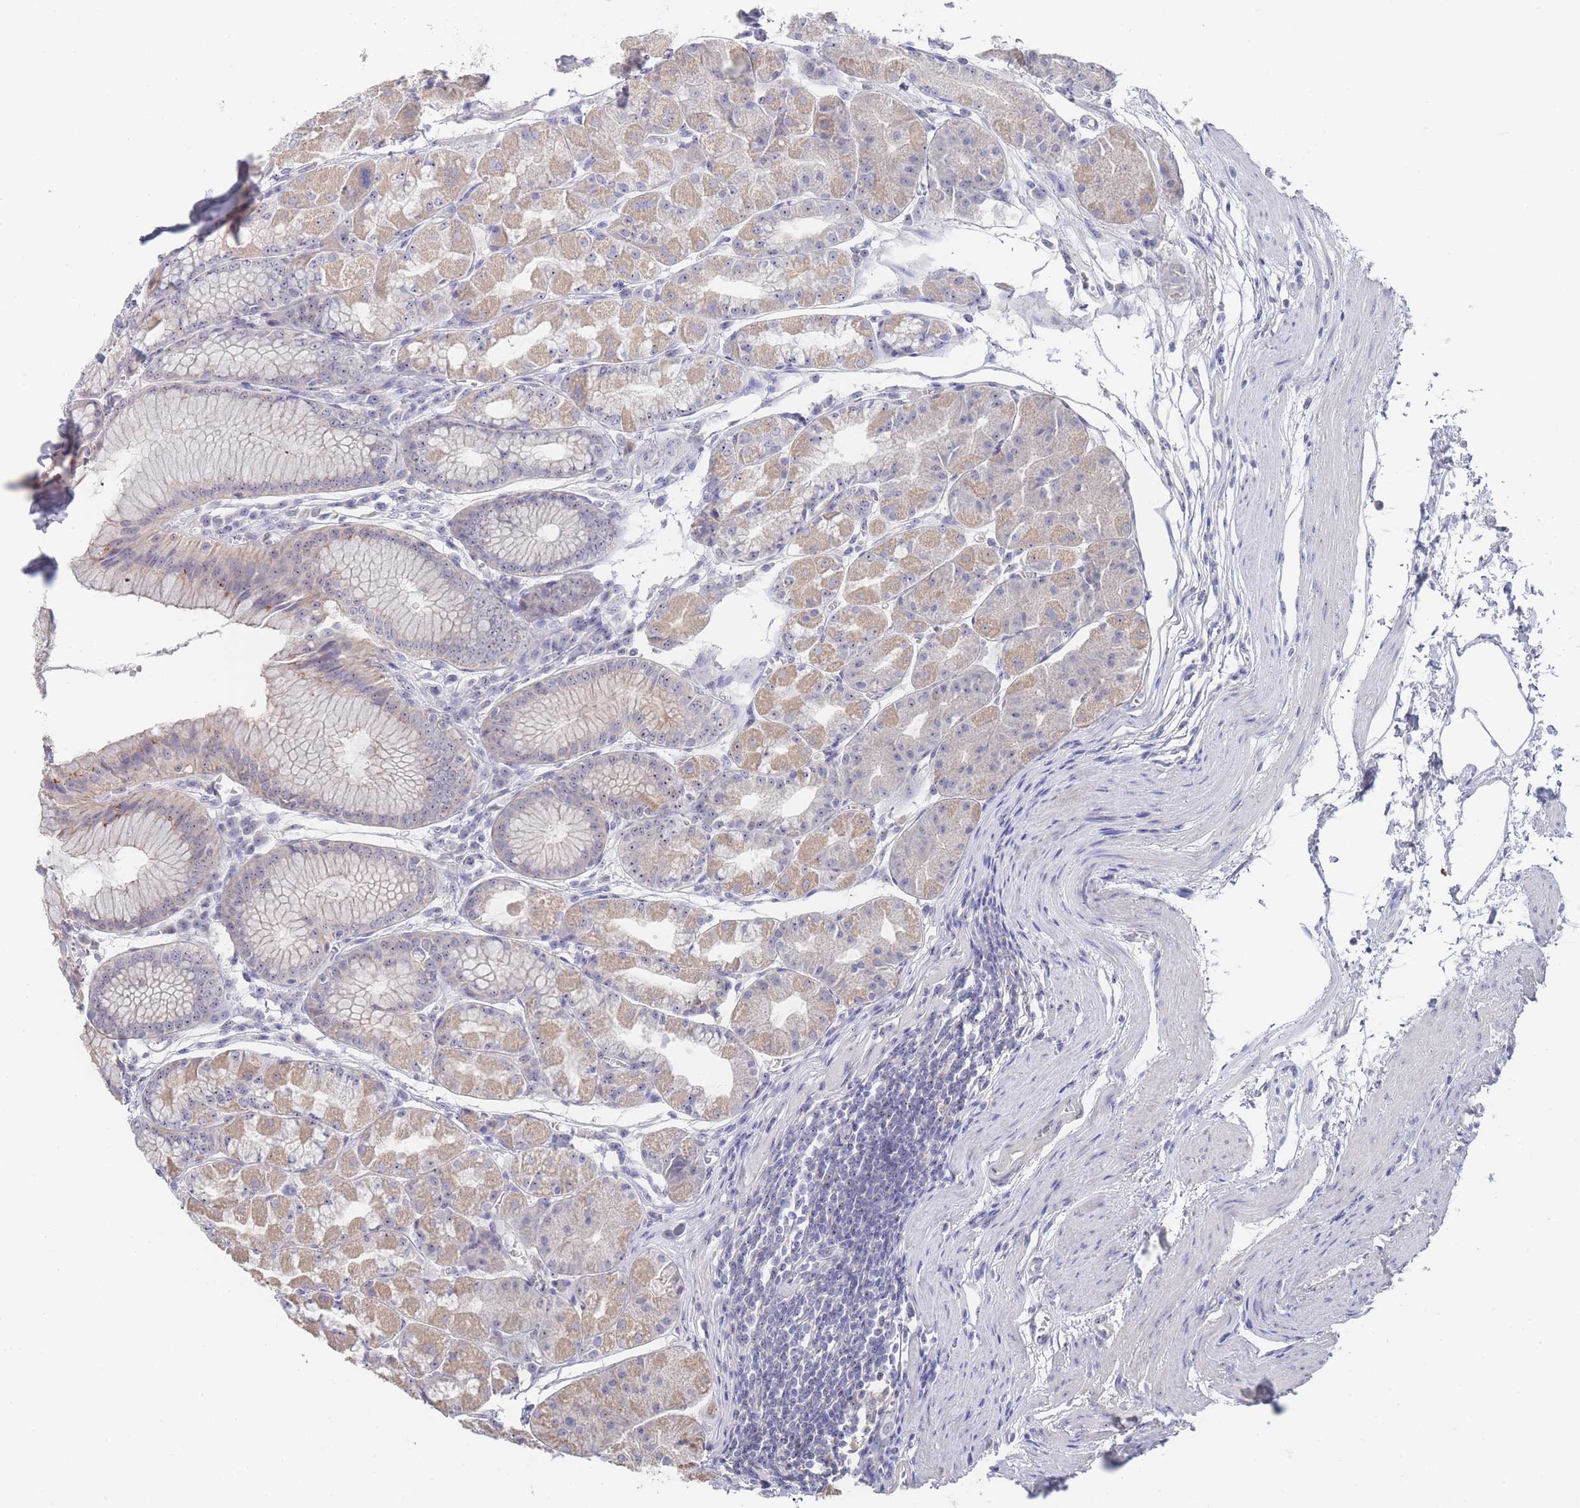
{"staining": {"intensity": "moderate", "quantity": "25%-75%", "location": "cytoplasmic/membranous,nuclear"}, "tissue": "stomach", "cell_type": "Glandular cells", "image_type": "normal", "snomed": [{"axis": "morphology", "description": "Normal tissue, NOS"}, {"axis": "topography", "description": "Stomach"}], "caption": "About 25%-75% of glandular cells in unremarkable stomach exhibit moderate cytoplasmic/membranous,nuclear protein positivity as visualized by brown immunohistochemical staining.", "gene": "ZNF142", "patient": {"sex": "male", "age": 55}}